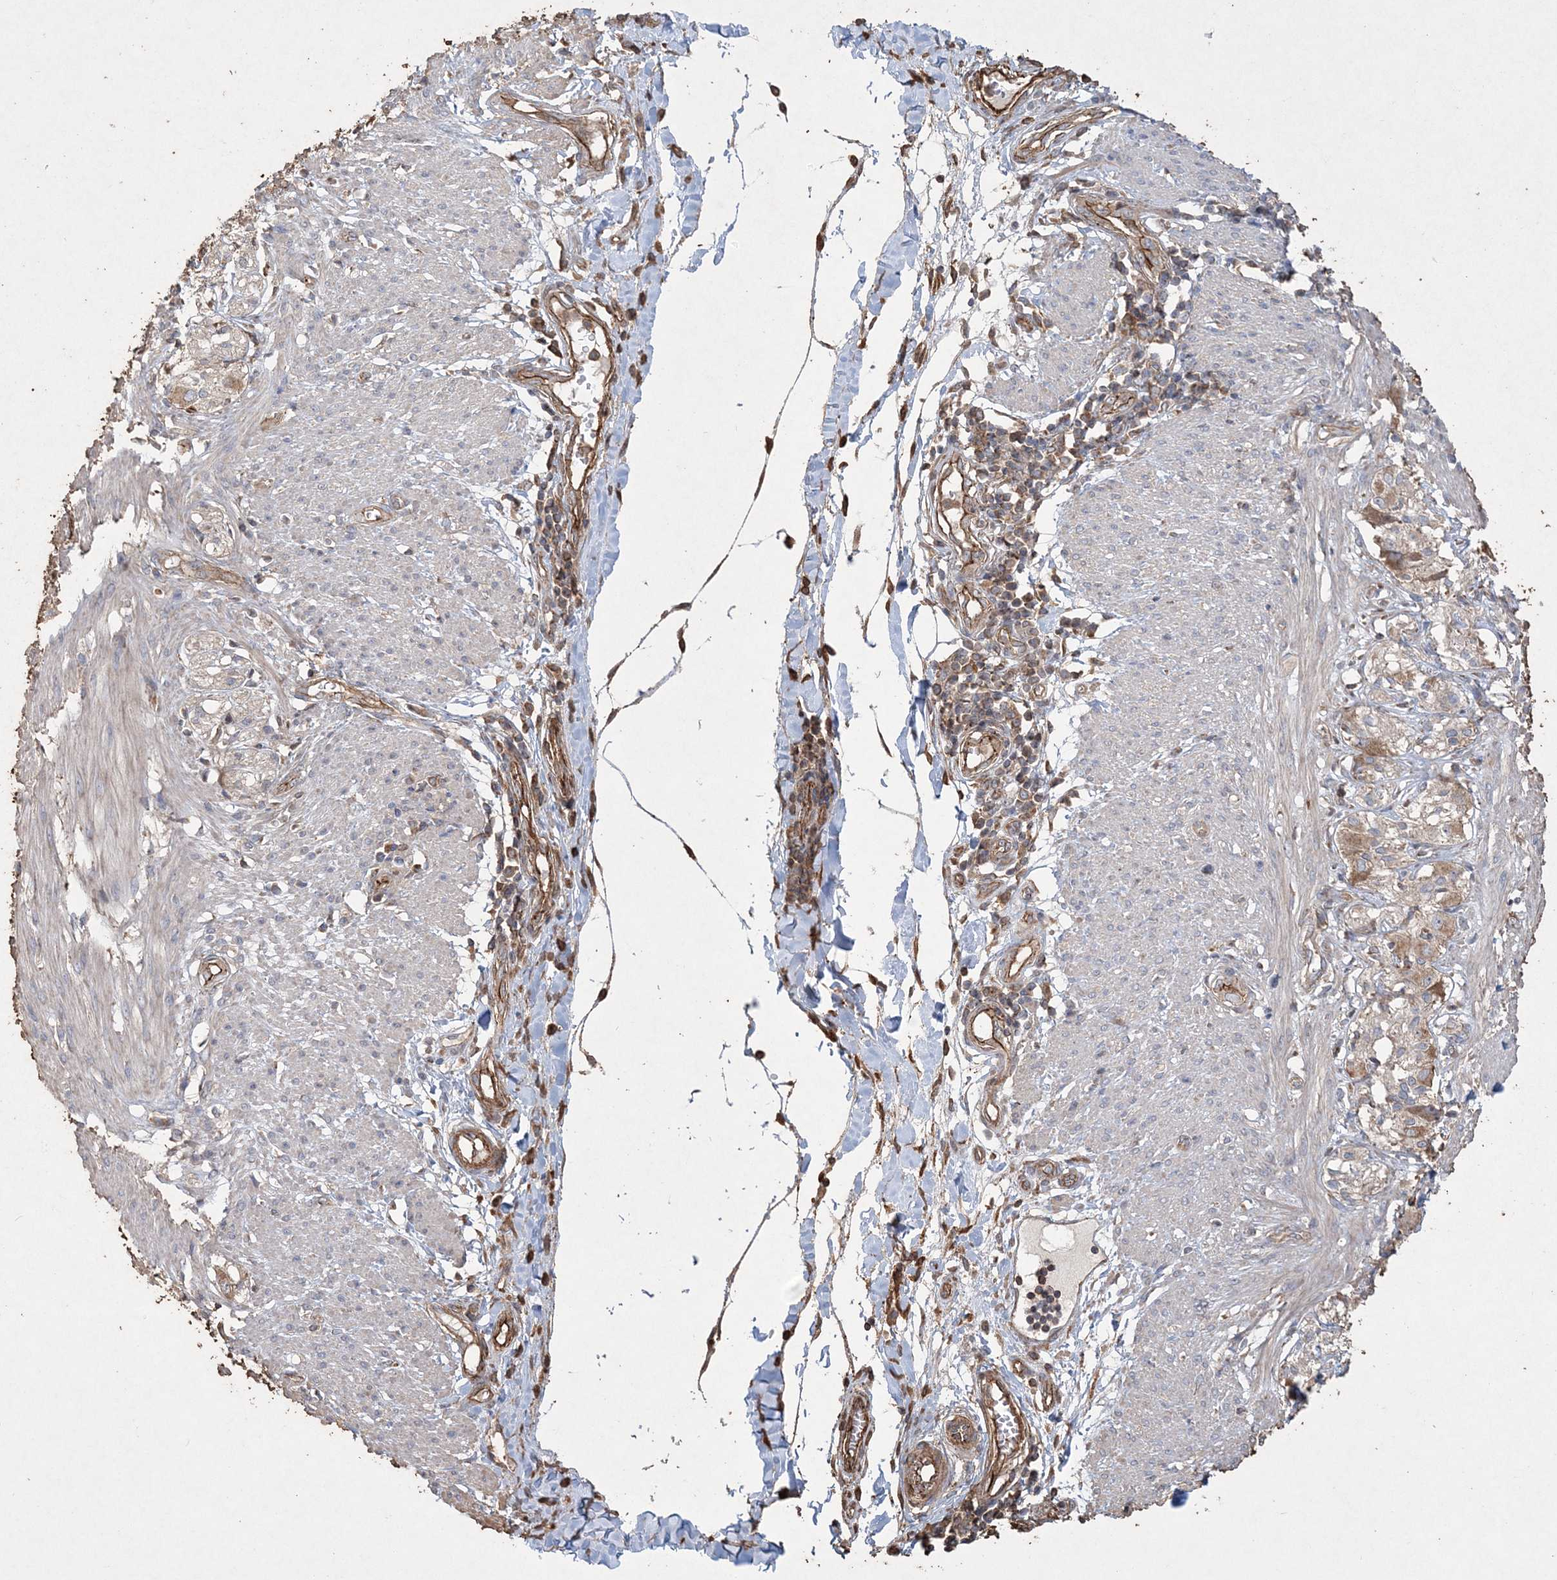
{"staining": {"intensity": "weak", "quantity": "<25%", "location": "cytoplasmic/membranous"}, "tissue": "smooth muscle", "cell_type": "Smooth muscle cells", "image_type": "normal", "snomed": [{"axis": "morphology", "description": "Normal tissue, NOS"}, {"axis": "morphology", "description": "Adenocarcinoma, NOS"}, {"axis": "topography", "description": "Colon"}, {"axis": "topography", "description": "Peripheral nerve tissue"}], "caption": "The photomicrograph reveals no significant staining in smooth muscle cells of smooth muscle. (Immunohistochemistry, brightfield microscopy, high magnification).", "gene": "TTC7A", "patient": {"sex": "male", "age": 14}}